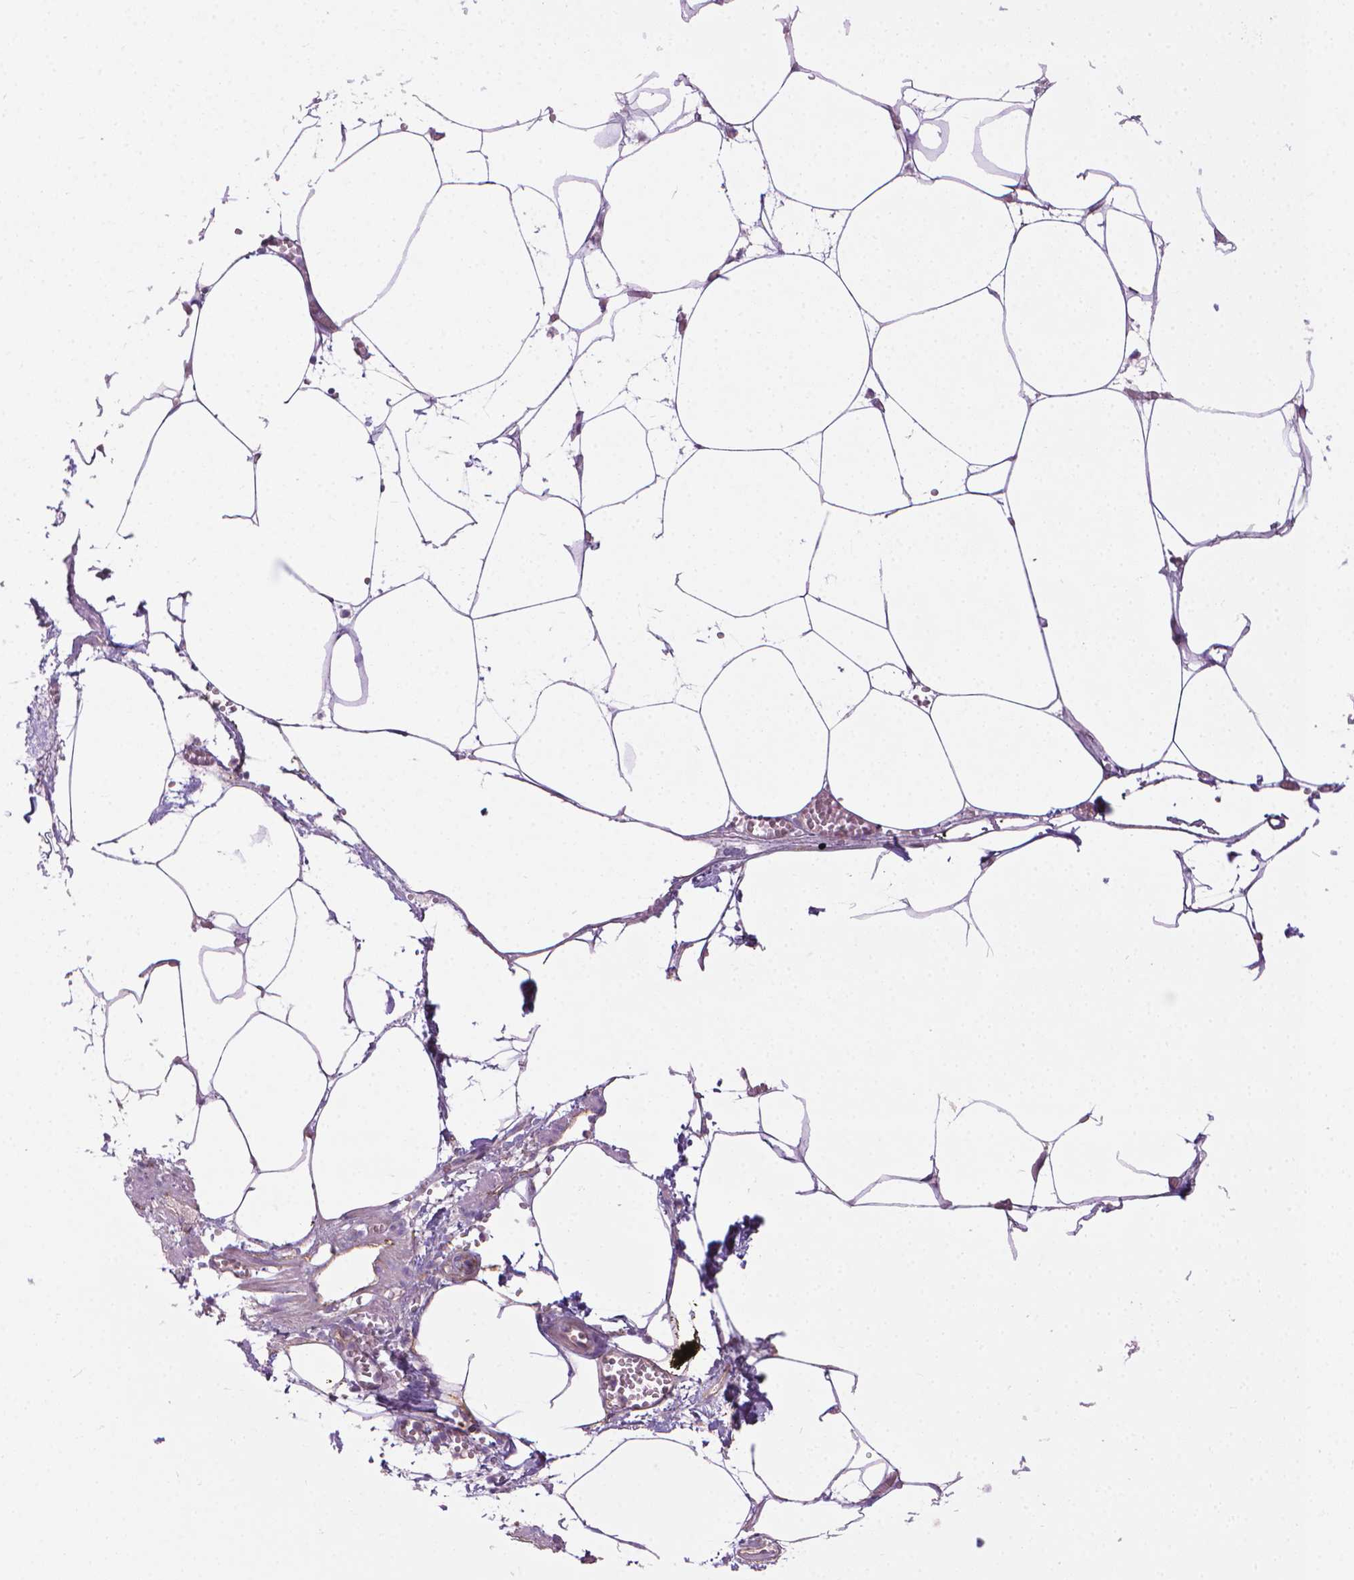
{"staining": {"intensity": "negative", "quantity": "none", "location": "none"}, "tissue": "adipose tissue", "cell_type": "Adipocytes", "image_type": "normal", "snomed": [{"axis": "morphology", "description": "Normal tissue, NOS"}, {"axis": "topography", "description": "Adipose tissue"}, {"axis": "topography", "description": "Pancreas"}, {"axis": "topography", "description": "Peripheral nerve tissue"}], "caption": "An IHC image of normal adipose tissue is shown. There is no staining in adipocytes of adipose tissue. (DAB immunohistochemistry, high magnification).", "gene": "TENT5A", "patient": {"sex": "female", "age": 58}}